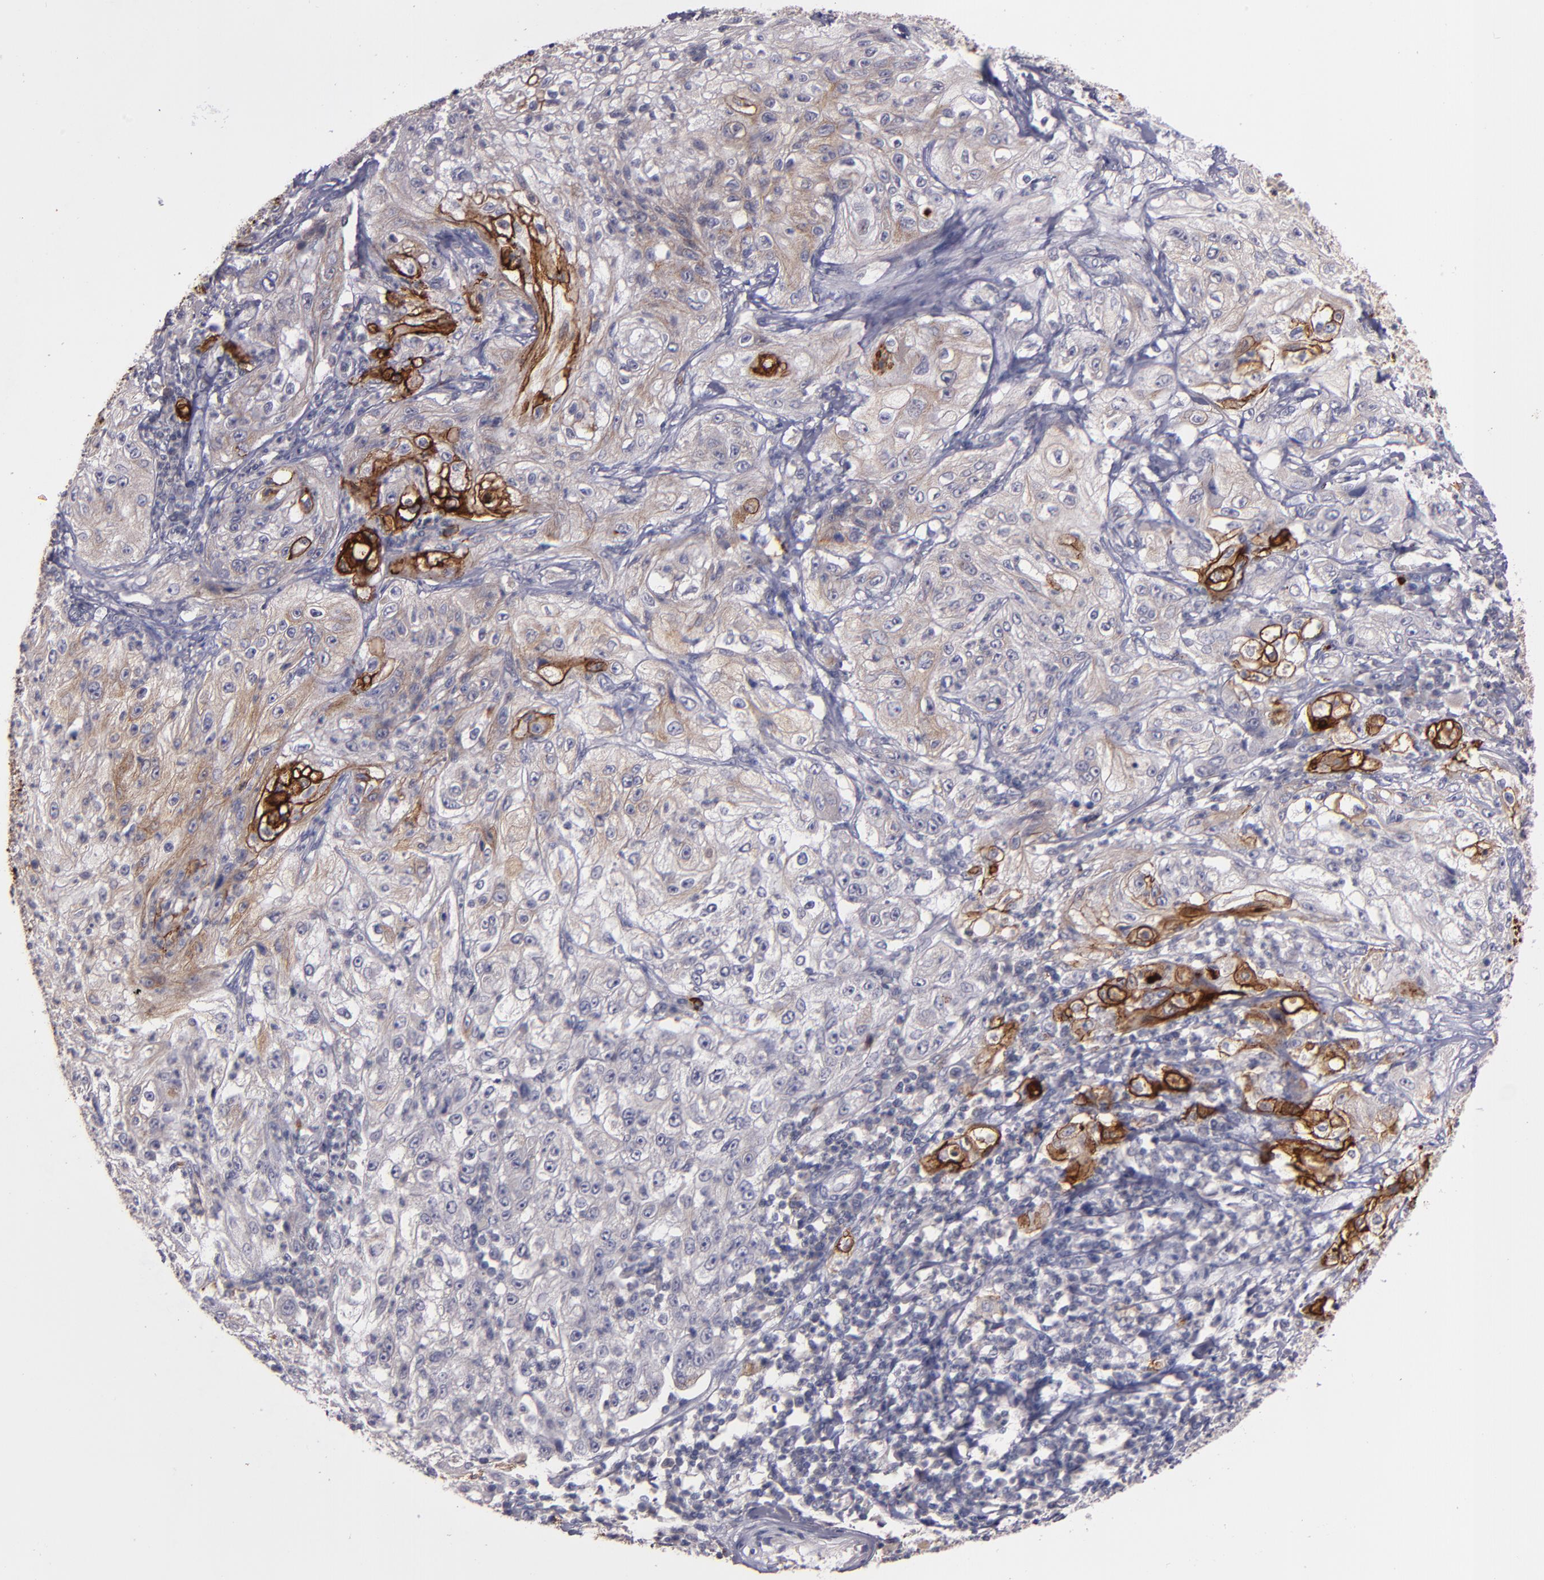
{"staining": {"intensity": "moderate", "quantity": ">75%", "location": "cytoplasmic/membranous"}, "tissue": "lung cancer", "cell_type": "Tumor cells", "image_type": "cancer", "snomed": [{"axis": "morphology", "description": "Inflammation, NOS"}, {"axis": "morphology", "description": "Squamous cell carcinoma, NOS"}, {"axis": "topography", "description": "Lymph node"}, {"axis": "topography", "description": "Soft tissue"}, {"axis": "topography", "description": "Lung"}], "caption": "IHC photomicrograph of neoplastic tissue: human lung cancer stained using IHC shows medium levels of moderate protein expression localized specifically in the cytoplasmic/membranous of tumor cells, appearing as a cytoplasmic/membranous brown color.", "gene": "SYP", "patient": {"sex": "male", "age": 66}}